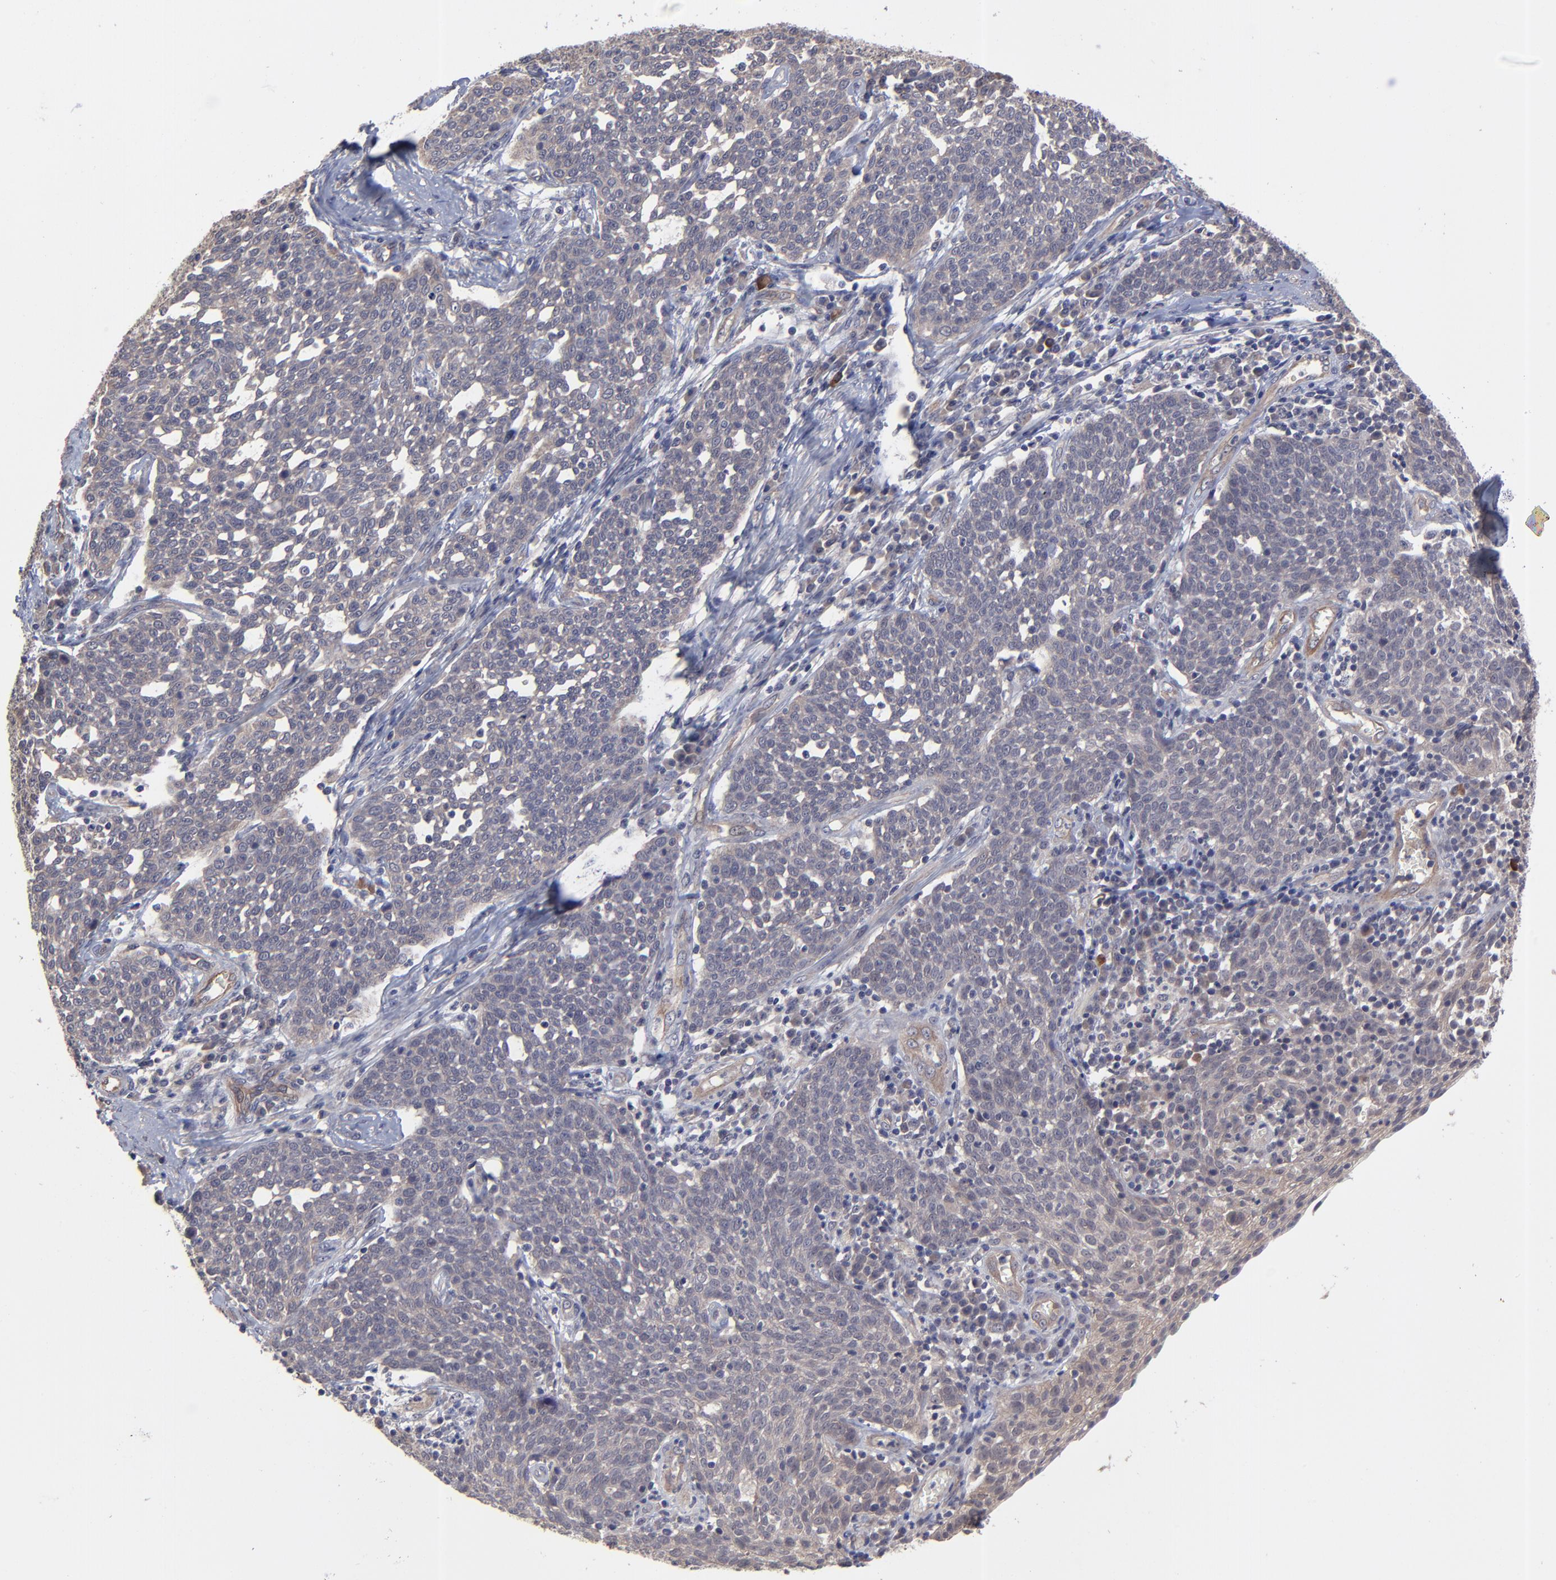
{"staining": {"intensity": "weak", "quantity": ">75%", "location": "cytoplasmic/membranous"}, "tissue": "cervical cancer", "cell_type": "Tumor cells", "image_type": "cancer", "snomed": [{"axis": "morphology", "description": "Squamous cell carcinoma, NOS"}, {"axis": "topography", "description": "Cervix"}], "caption": "The immunohistochemical stain labels weak cytoplasmic/membranous staining in tumor cells of cervical squamous cell carcinoma tissue.", "gene": "ZNF780B", "patient": {"sex": "female", "age": 34}}